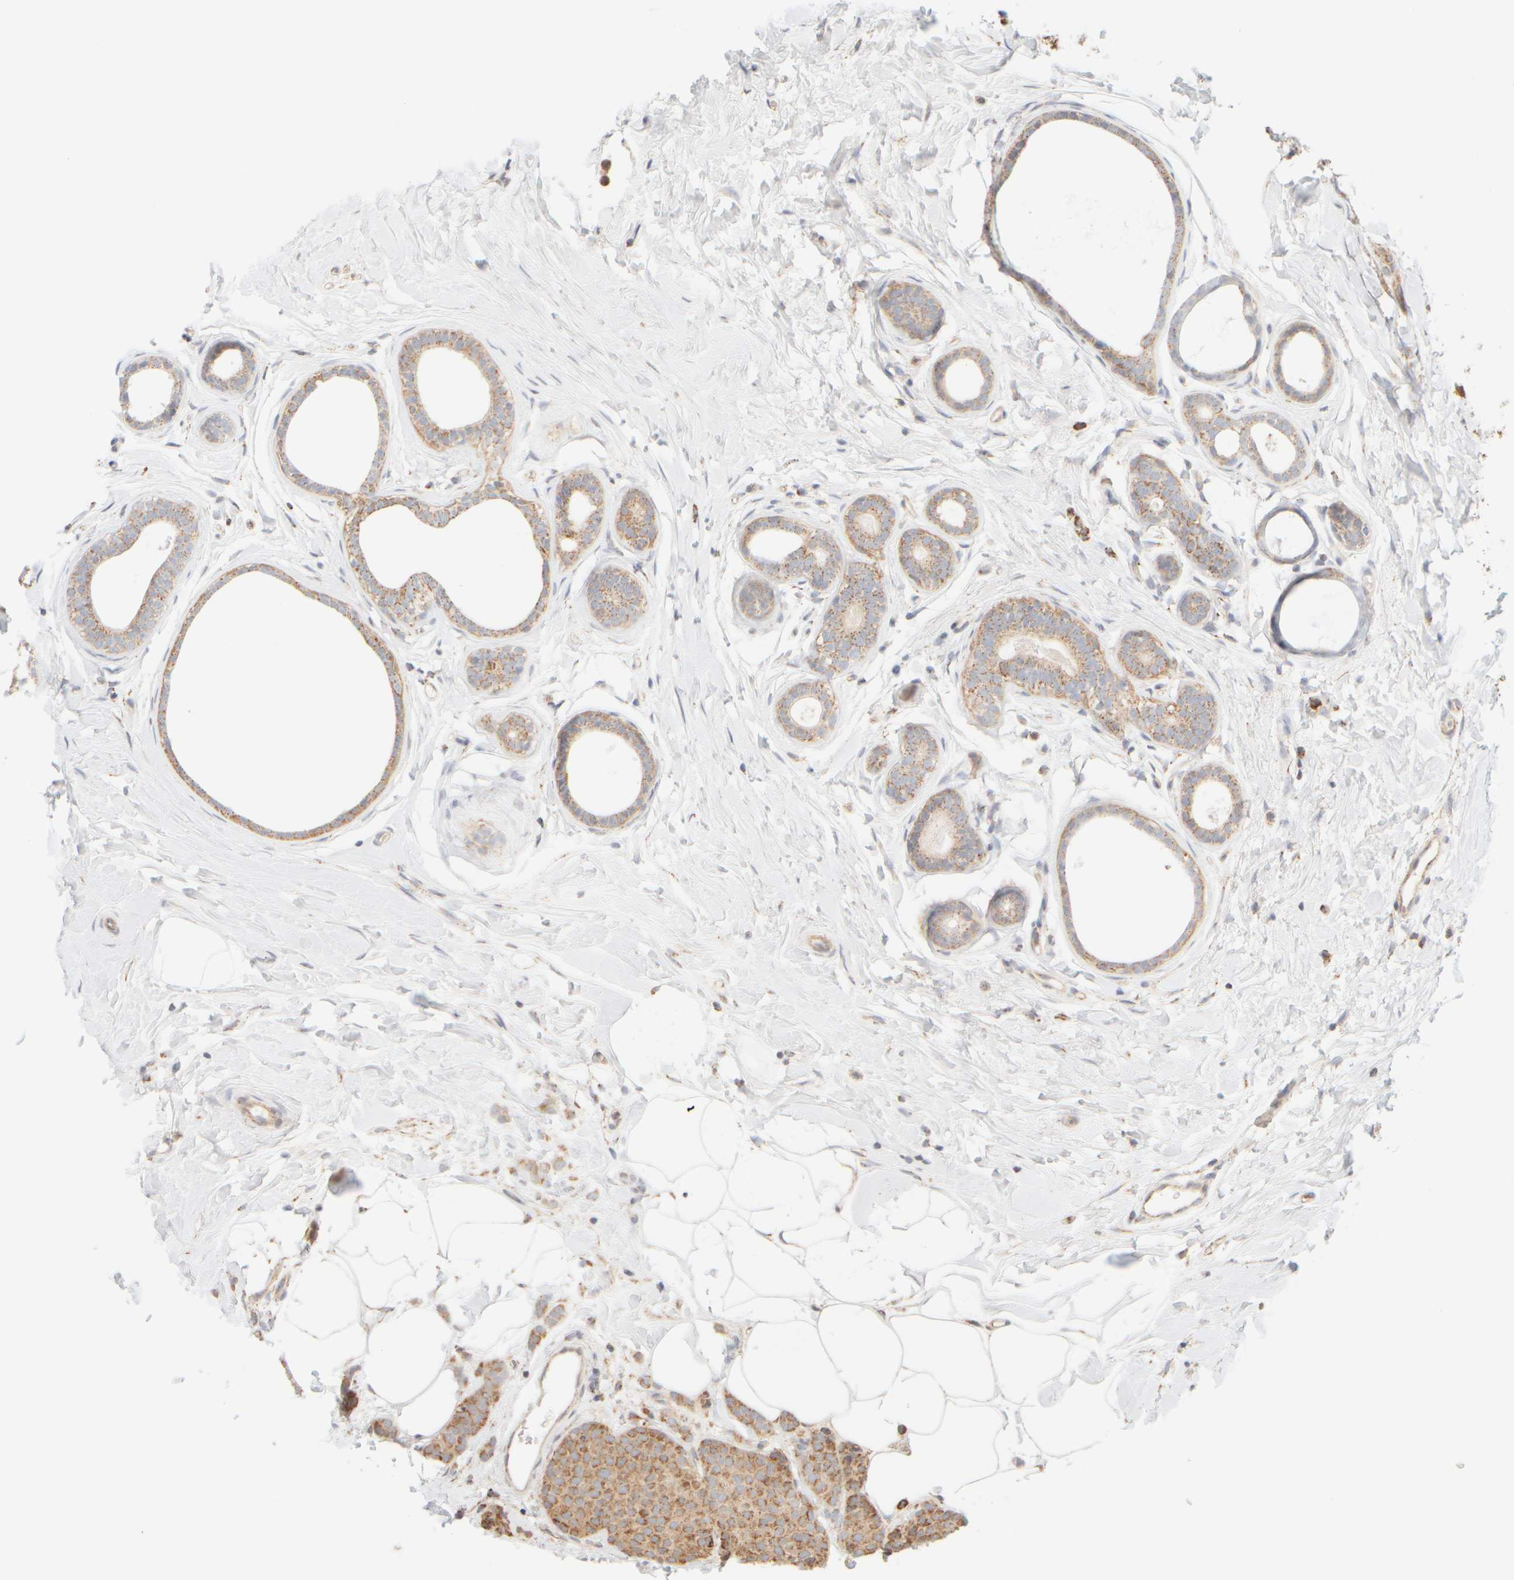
{"staining": {"intensity": "moderate", "quantity": ">75%", "location": "cytoplasmic/membranous"}, "tissue": "breast cancer", "cell_type": "Tumor cells", "image_type": "cancer", "snomed": [{"axis": "morphology", "description": "Lobular carcinoma, in situ"}, {"axis": "morphology", "description": "Lobular carcinoma"}, {"axis": "topography", "description": "Breast"}], "caption": "Protein staining shows moderate cytoplasmic/membranous staining in approximately >75% of tumor cells in breast cancer (lobular carcinoma in situ).", "gene": "APBB2", "patient": {"sex": "female", "age": 41}}